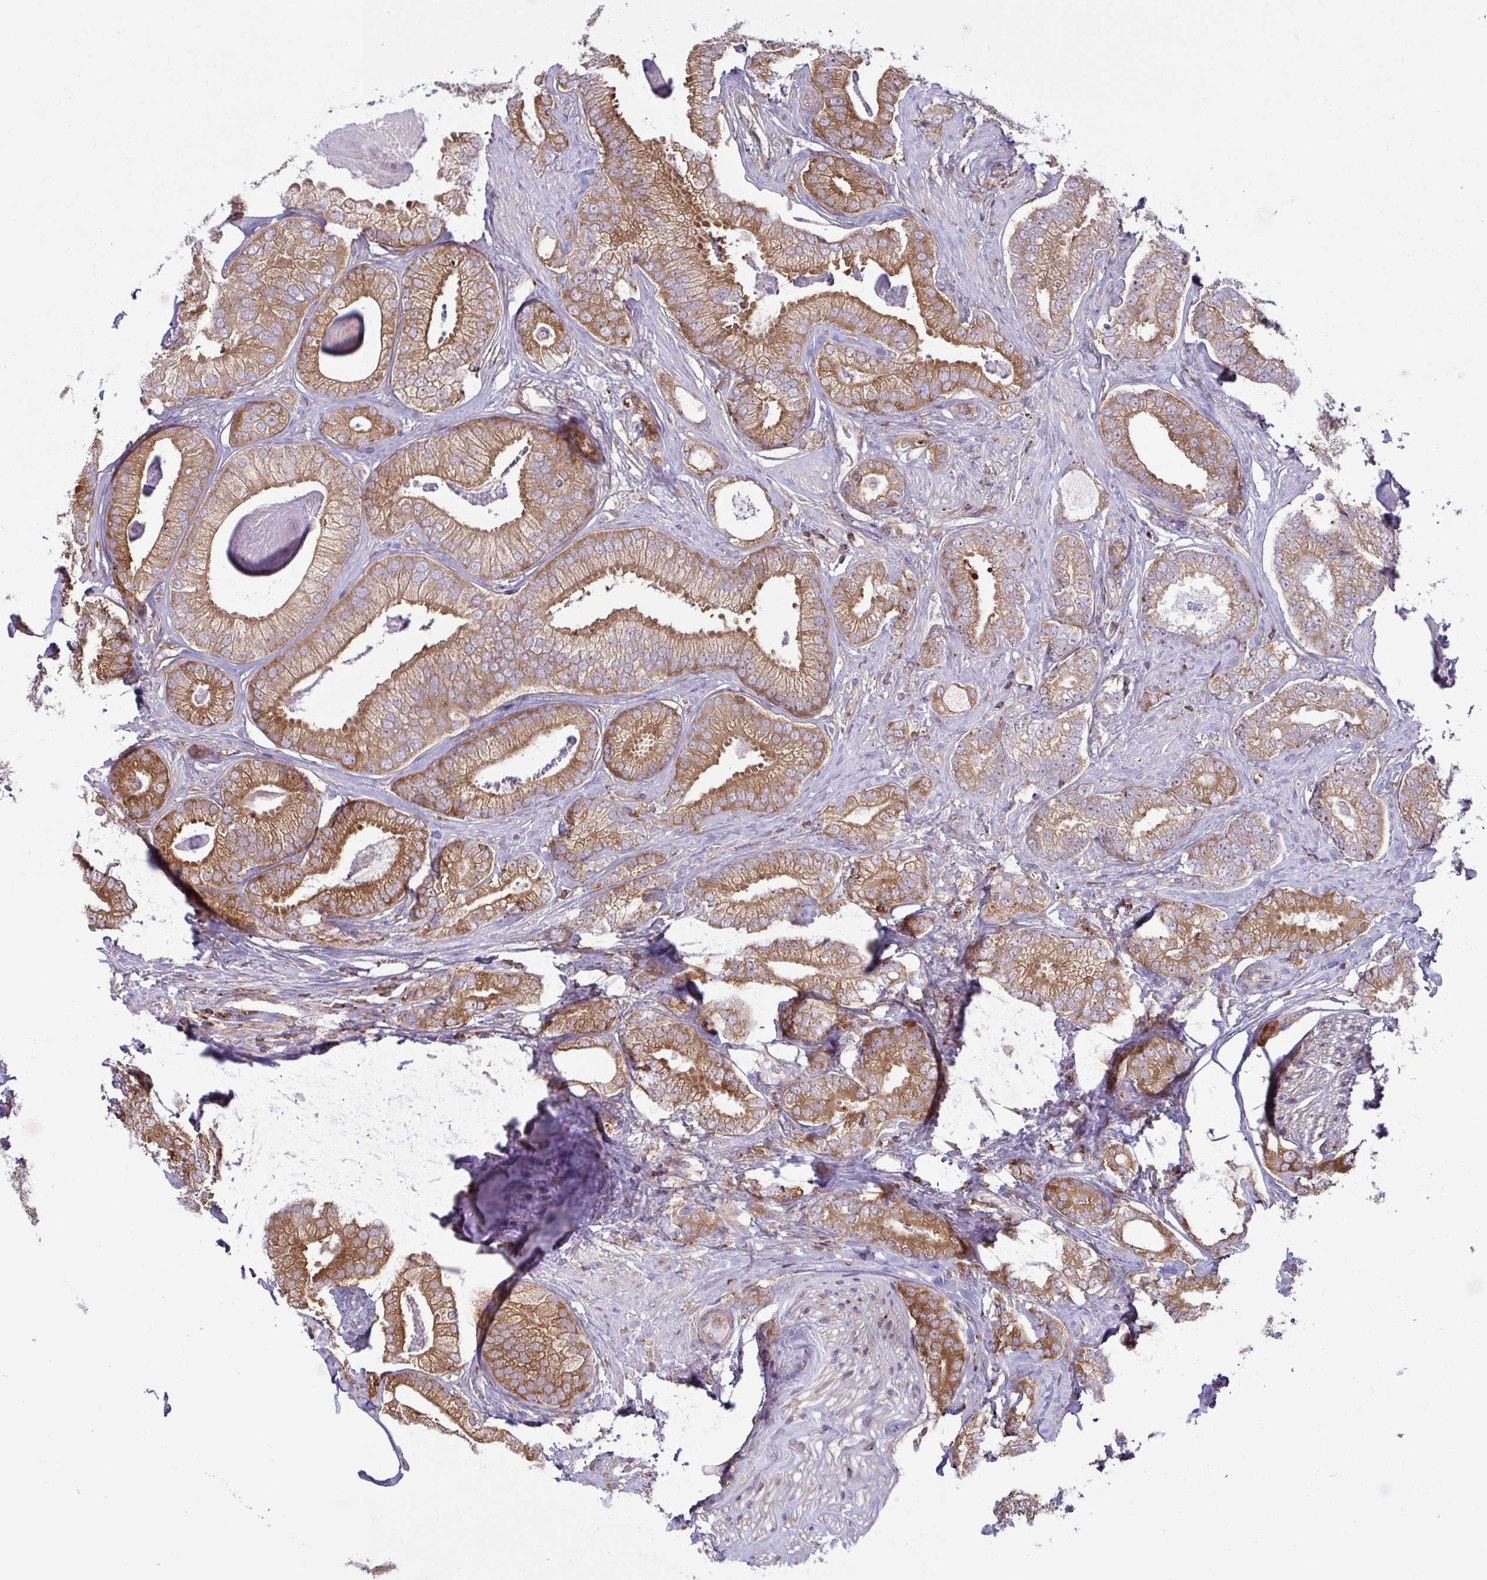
{"staining": {"intensity": "moderate", "quantity": ">75%", "location": "cytoplasmic/membranous"}, "tissue": "prostate cancer", "cell_type": "Tumor cells", "image_type": "cancer", "snomed": [{"axis": "morphology", "description": "Adenocarcinoma, Low grade"}, {"axis": "topography", "description": "Prostate"}], "caption": "Human prostate low-grade adenocarcinoma stained for a protein (brown) exhibits moderate cytoplasmic/membranous positive staining in about >75% of tumor cells.", "gene": "TSC22D3", "patient": {"sex": "male", "age": 63}}